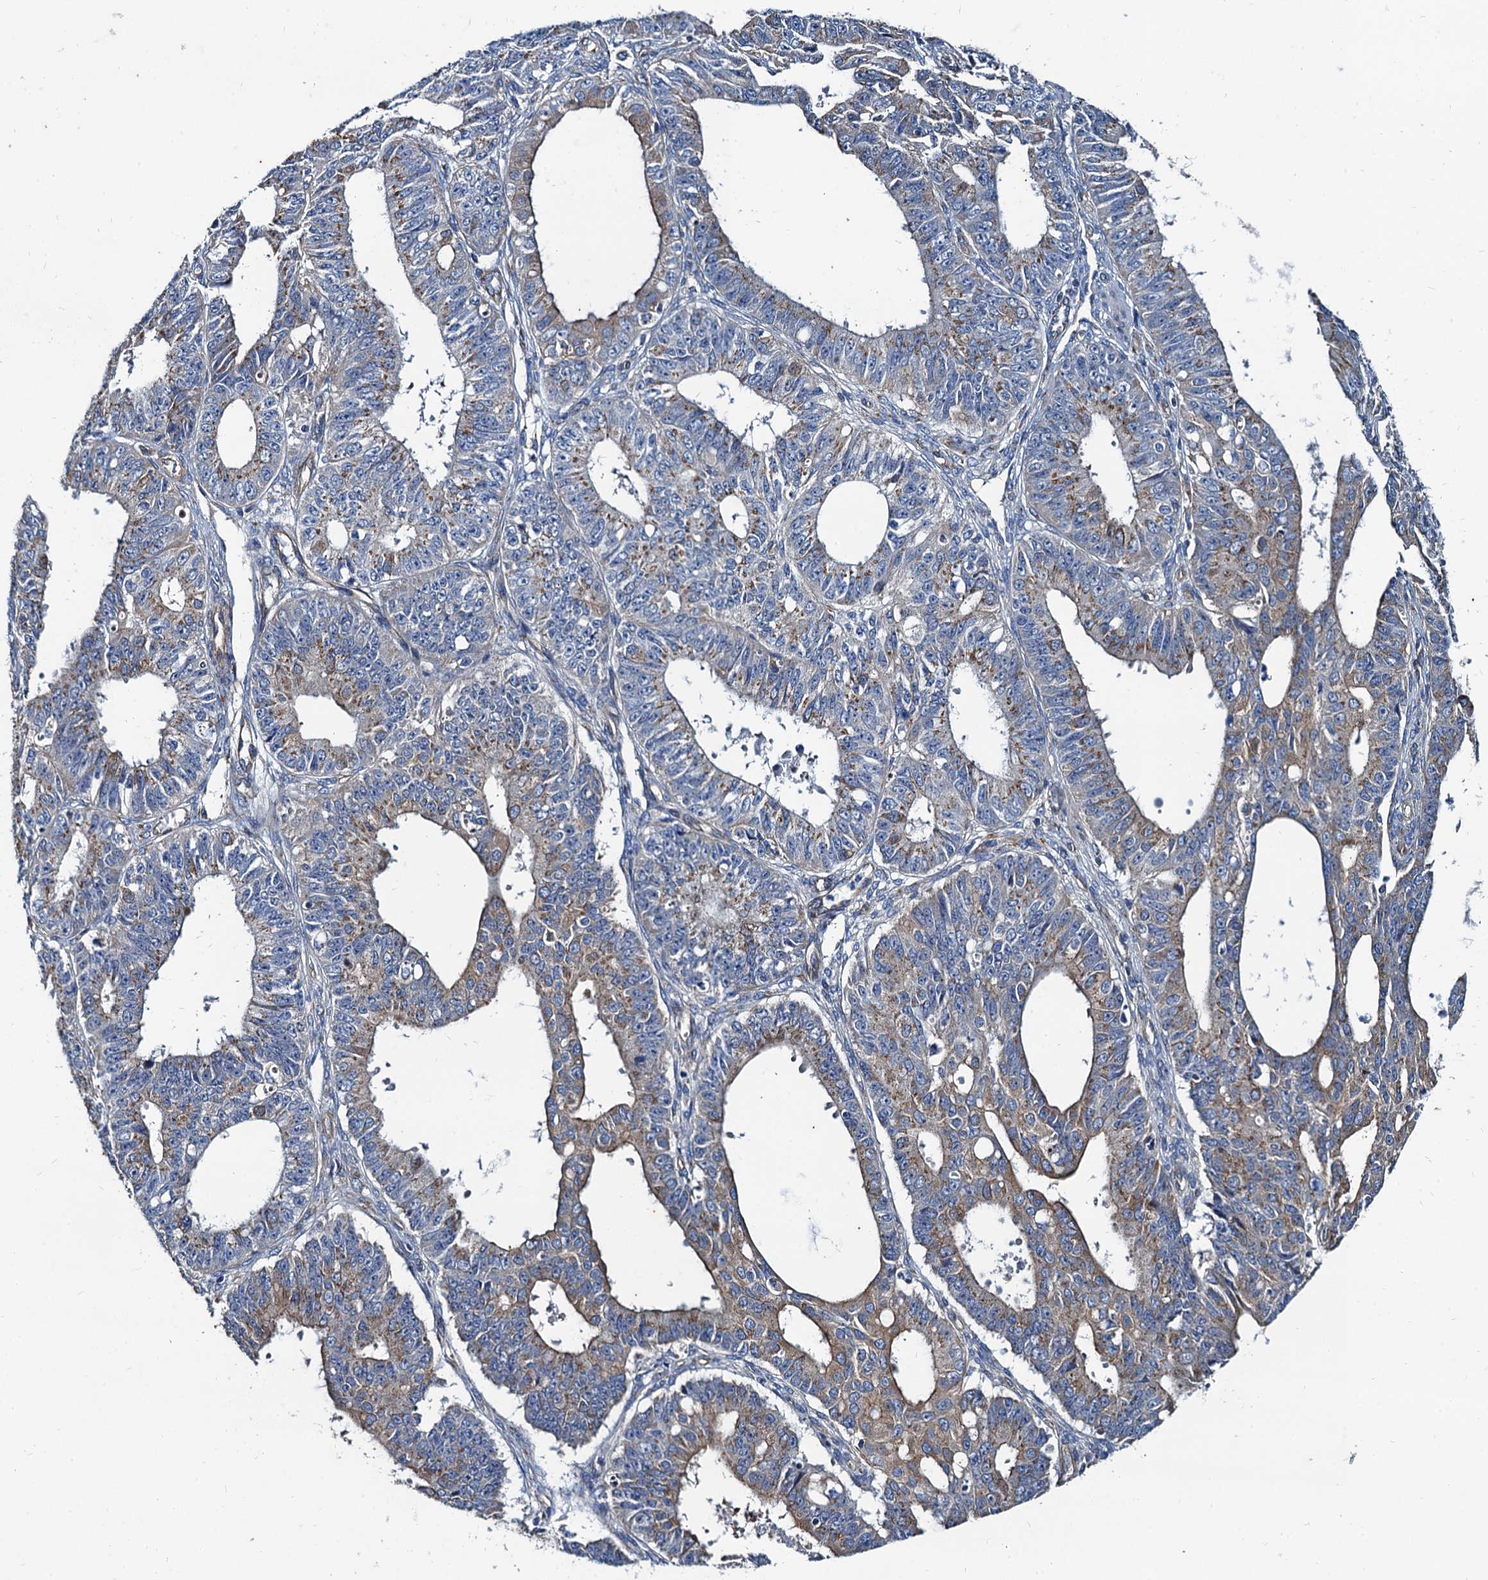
{"staining": {"intensity": "moderate", "quantity": "25%-75%", "location": "cytoplasmic/membranous"}, "tissue": "ovarian cancer", "cell_type": "Tumor cells", "image_type": "cancer", "snomed": [{"axis": "morphology", "description": "Carcinoma, endometroid"}, {"axis": "topography", "description": "Appendix"}, {"axis": "topography", "description": "Ovary"}], "caption": "Moderate cytoplasmic/membranous expression is identified in about 25%-75% of tumor cells in endometroid carcinoma (ovarian).", "gene": "NGRN", "patient": {"sex": "female", "age": 42}}